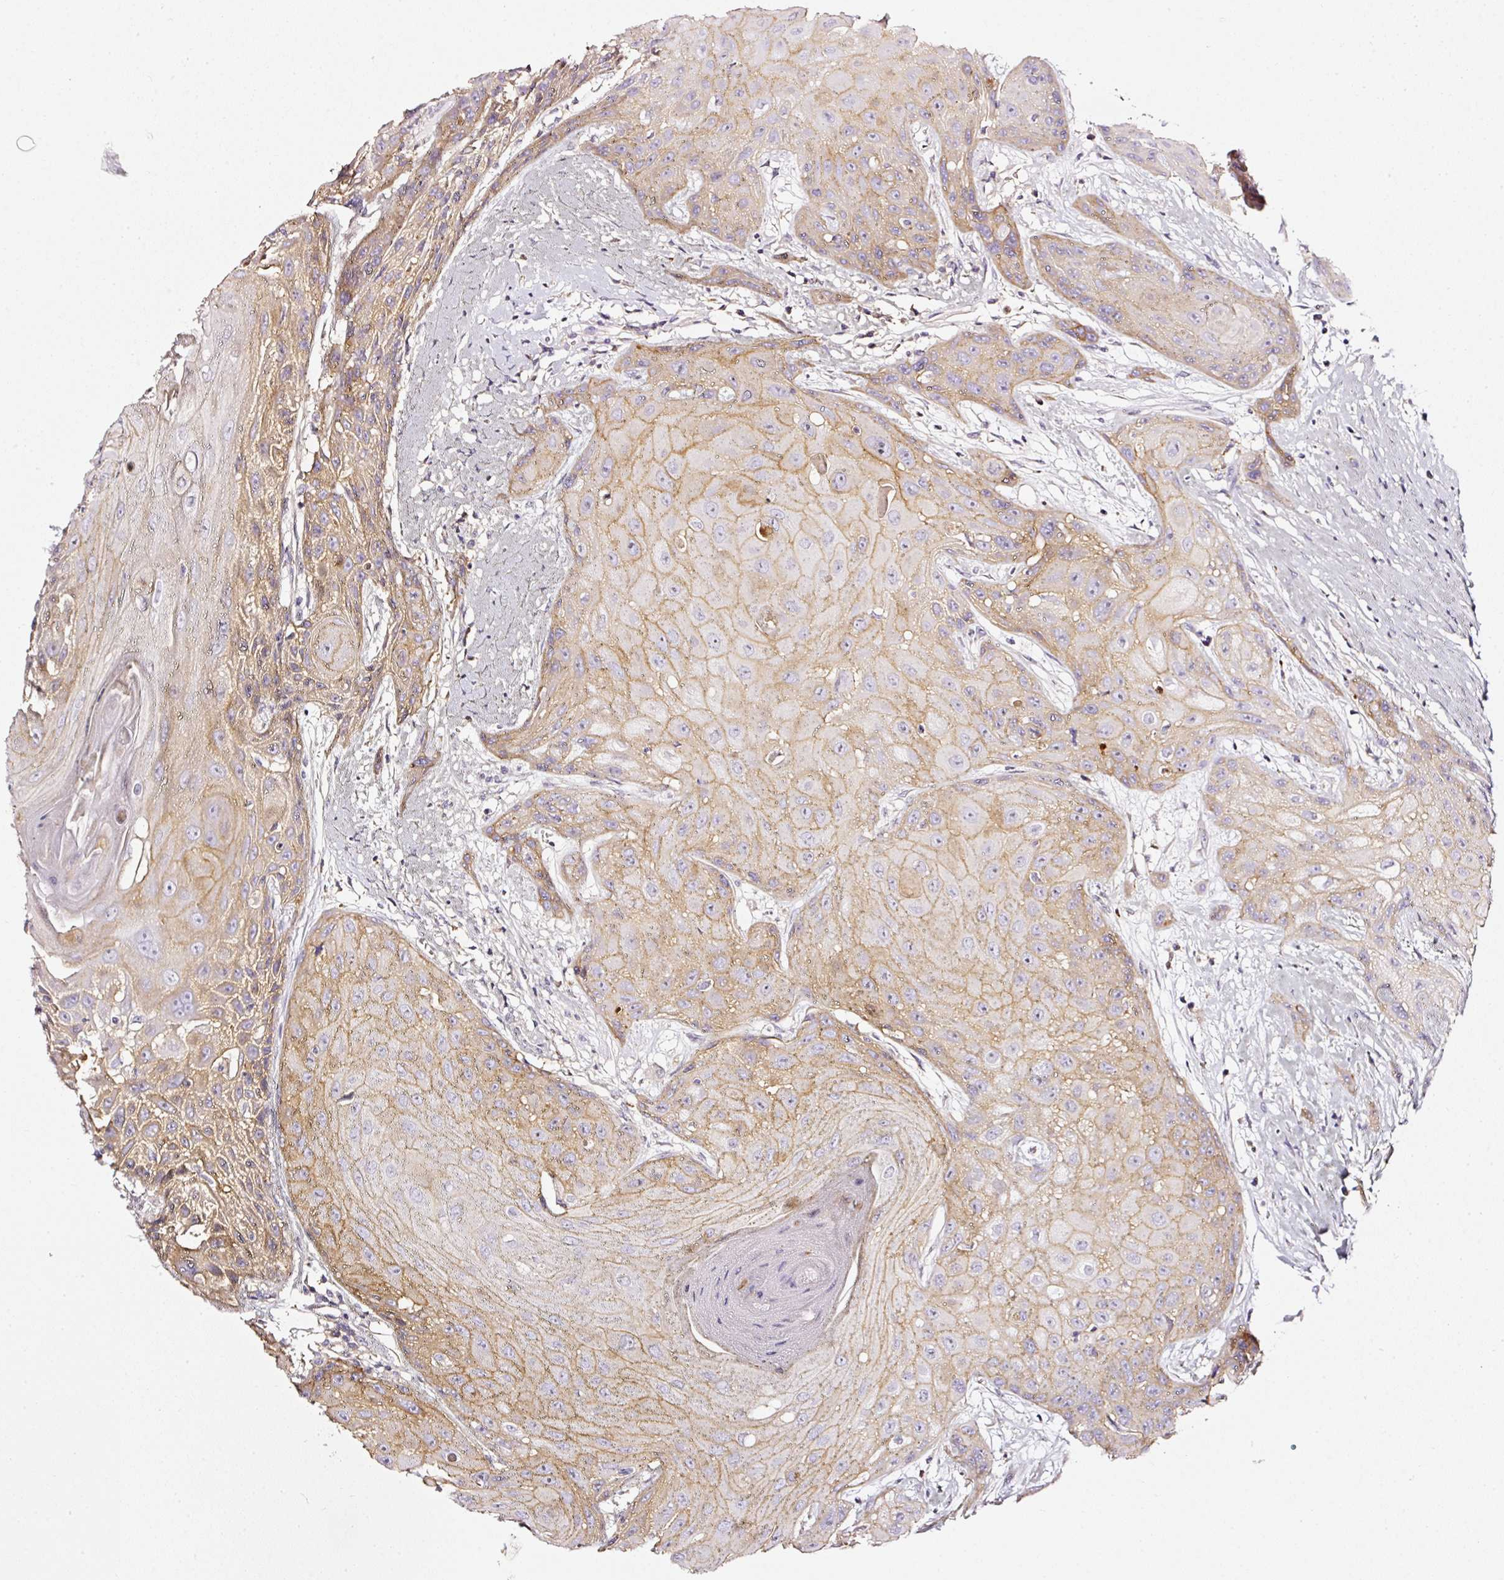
{"staining": {"intensity": "moderate", "quantity": "25%-75%", "location": "cytoplasmic/membranous"}, "tissue": "head and neck cancer", "cell_type": "Tumor cells", "image_type": "cancer", "snomed": [{"axis": "morphology", "description": "Squamous cell carcinoma, NOS"}, {"axis": "topography", "description": "Head-Neck"}], "caption": "This is an image of immunohistochemistry staining of head and neck cancer, which shows moderate positivity in the cytoplasmic/membranous of tumor cells.", "gene": "CD47", "patient": {"sex": "female", "age": 73}}